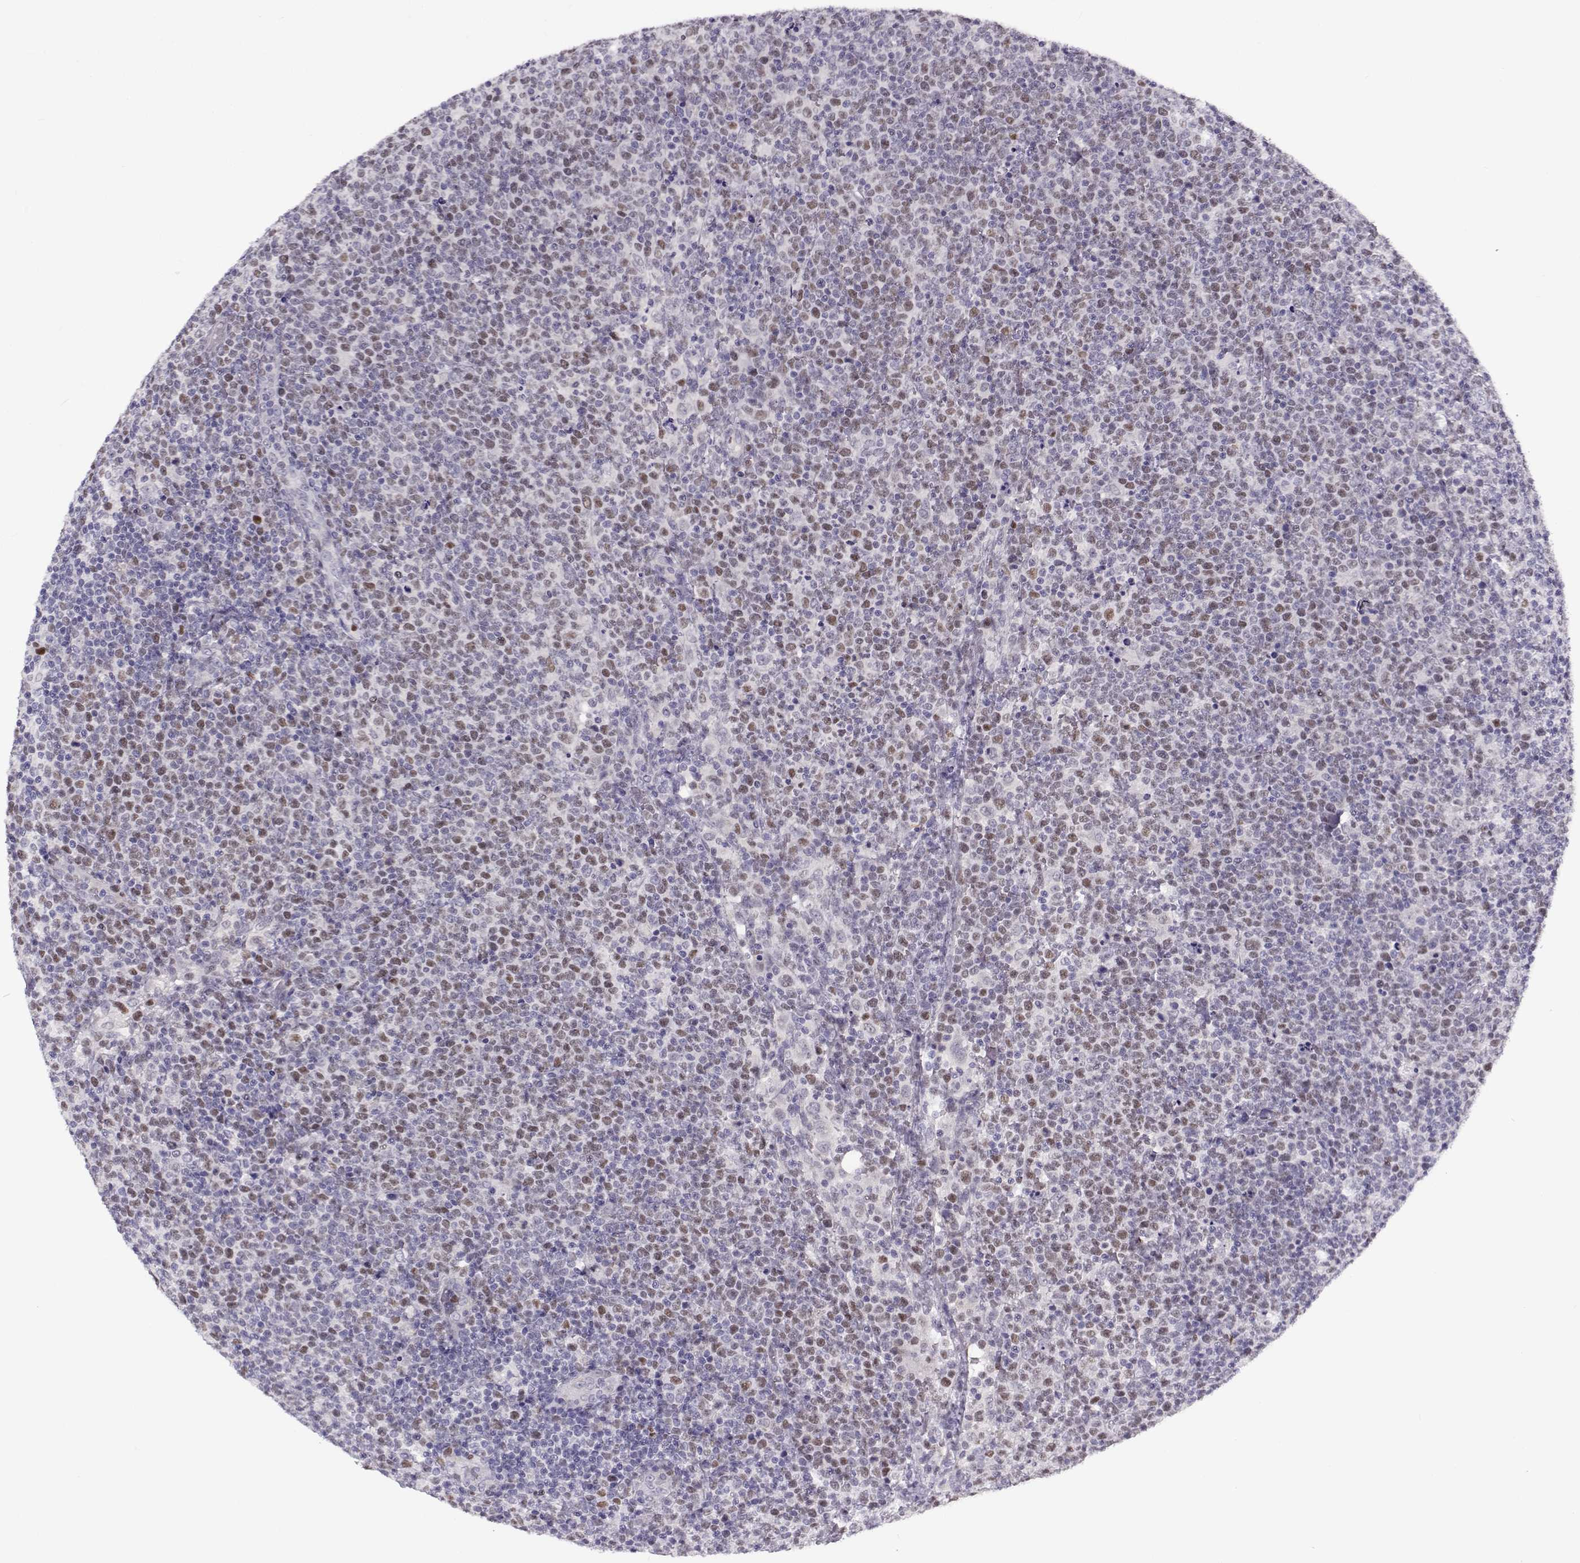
{"staining": {"intensity": "negative", "quantity": "none", "location": "none"}, "tissue": "lymphoma", "cell_type": "Tumor cells", "image_type": "cancer", "snomed": [{"axis": "morphology", "description": "Malignant lymphoma, non-Hodgkin's type, High grade"}, {"axis": "topography", "description": "Lymph node"}], "caption": "A high-resolution photomicrograph shows immunohistochemistry (IHC) staining of high-grade malignant lymphoma, non-Hodgkin's type, which exhibits no significant staining in tumor cells.", "gene": "BACH1", "patient": {"sex": "male", "age": 61}}